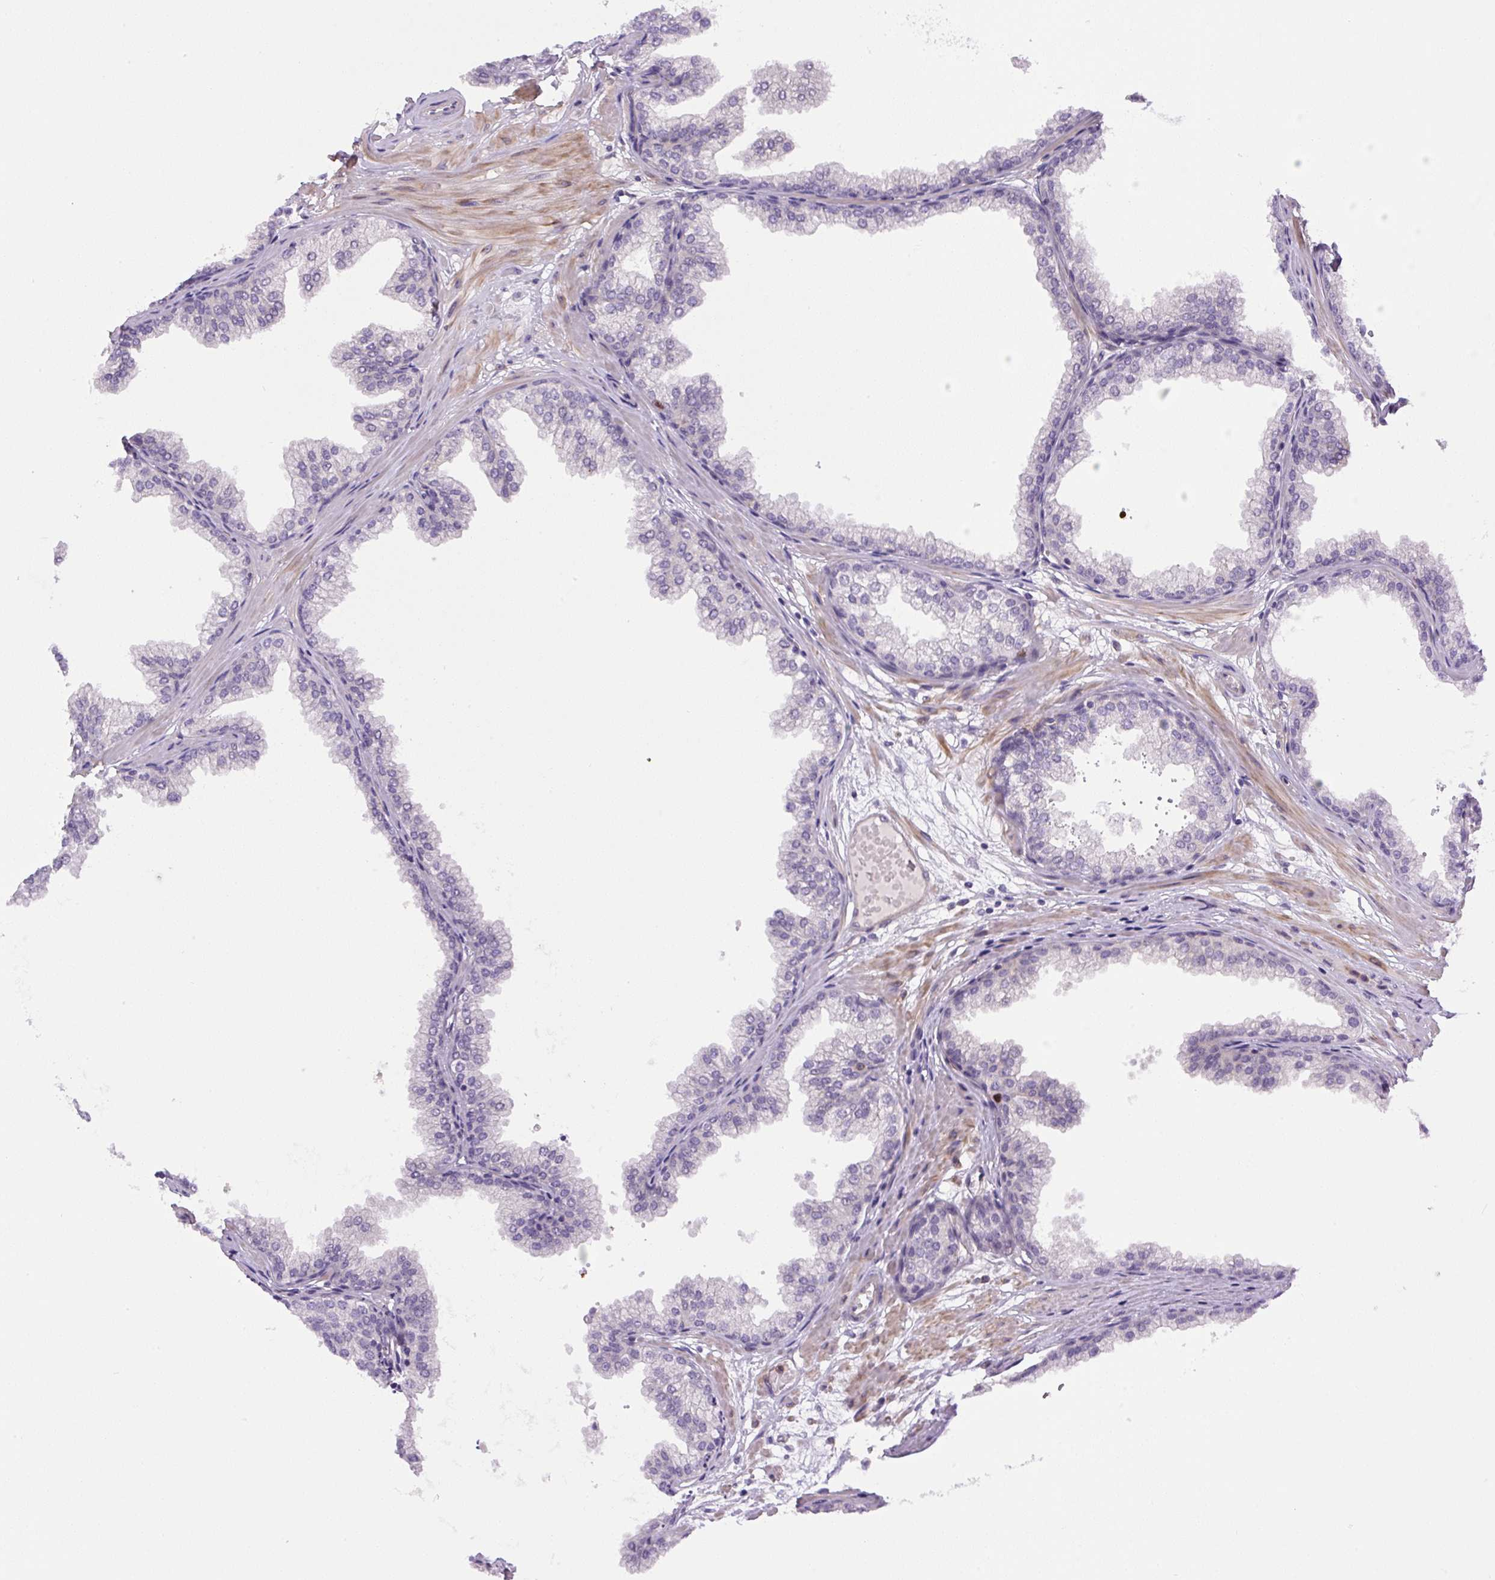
{"staining": {"intensity": "moderate", "quantity": "<25%", "location": "cytoplasmic/membranous"}, "tissue": "prostate", "cell_type": "Glandular cells", "image_type": "normal", "snomed": [{"axis": "morphology", "description": "Normal tissue, NOS"}, {"axis": "topography", "description": "Prostate"}], "caption": "IHC staining of unremarkable prostate, which reveals low levels of moderate cytoplasmic/membranous staining in approximately <25% of glandular cells indicating moderate cytoplasmic/membranous protein expression. The staining was performed using DAB (3,3'-diaminobenzidine) (brown) for protein detection and nuclei were counterstained in hematoxylin (blue).", "gene": "KIFC1", "patient": {"sex": "male", "age": 37}}